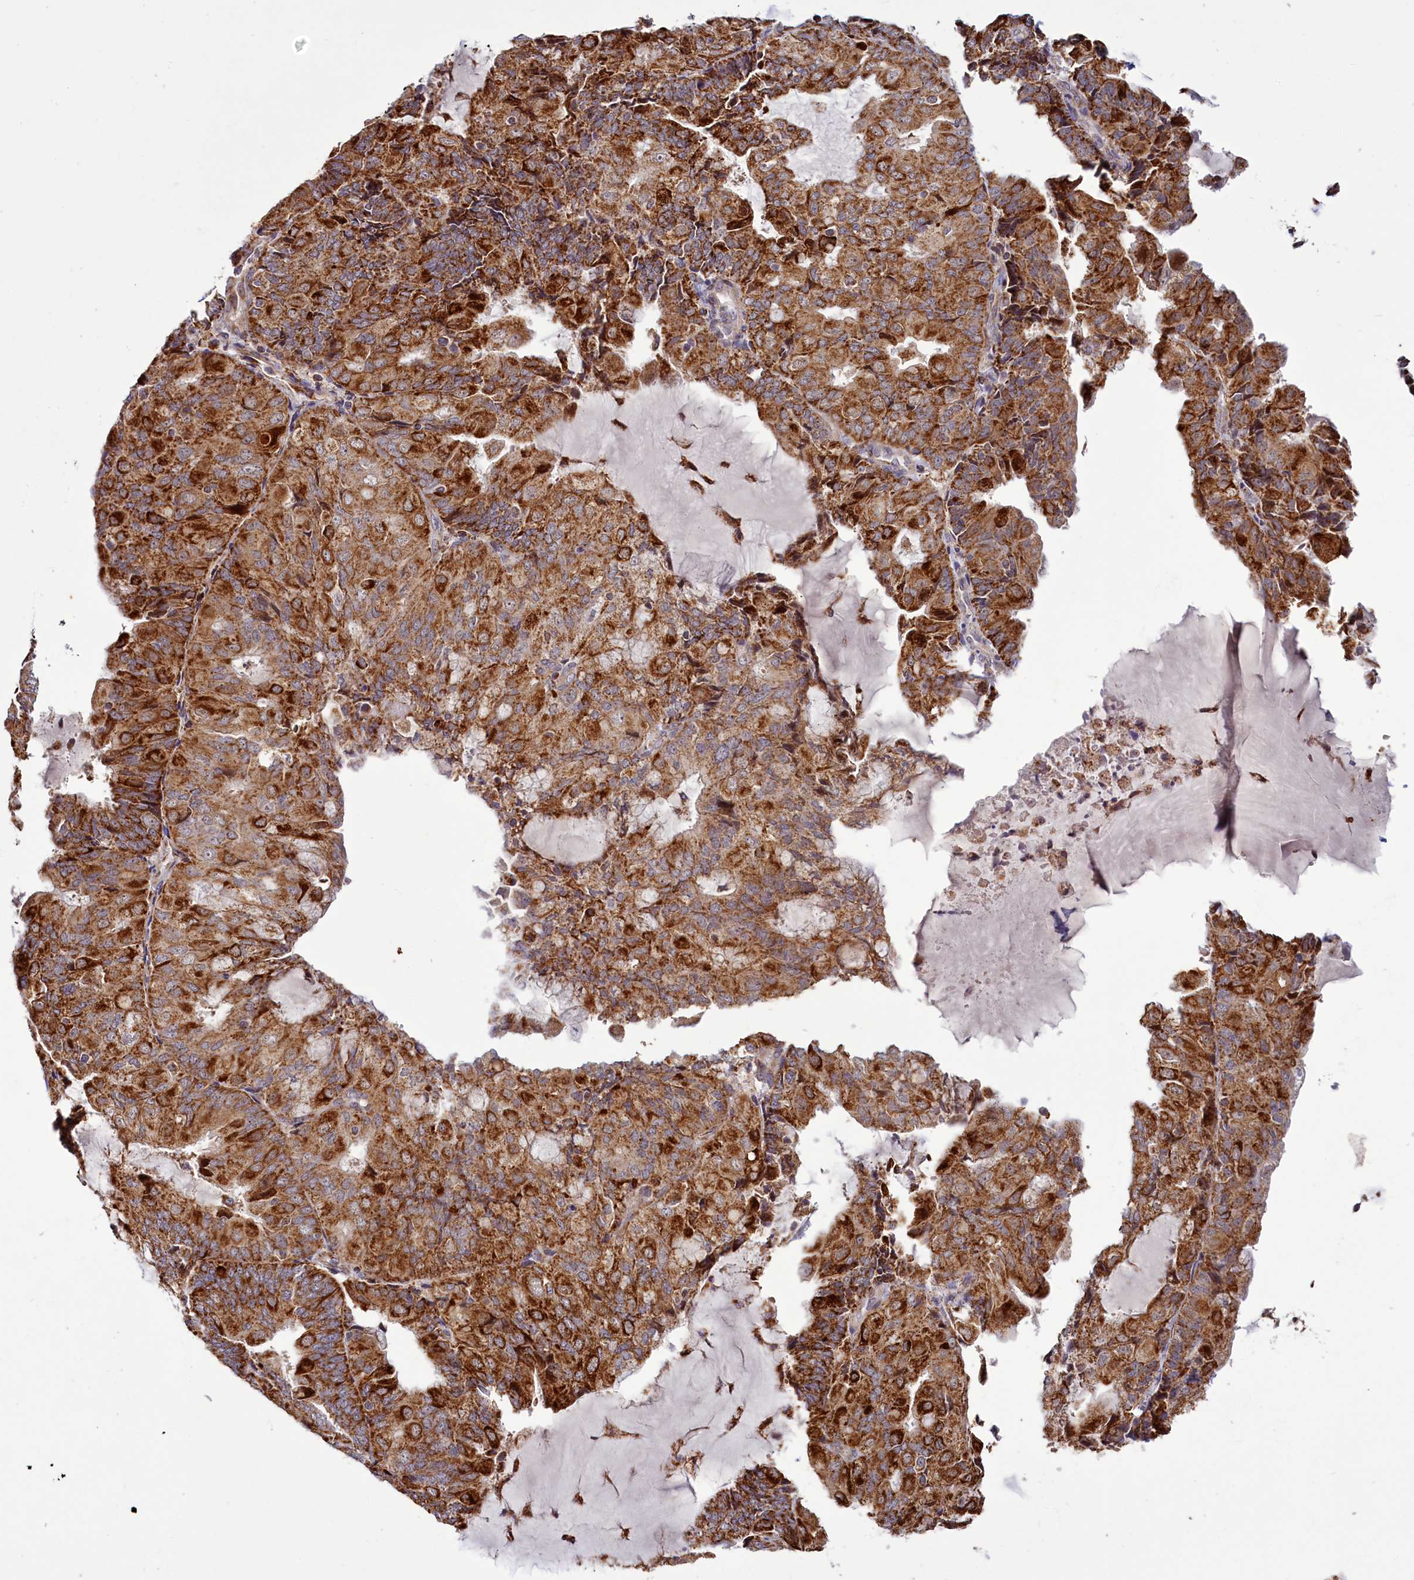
{"staining": {"intensity": "strong", "quantity": ">75%", "location": "cytoplasmic/membranous"}, "tissue": "endometrial cancer", "cell_type": "Tumor cells", "image_type": "cancer", "snomed": [{"axis": "morphology", "description": "Adenocarcinoma, NOS"}, {"axis": "topography", "description": "Endometrium"}], "caption": "Immunohistochemical staining of endometrial cancer (adenocarcinoma) displays high levels of strong cytoplasmic/membranous protein expression in about >75% of tumor cells.", "gene": "DYNC2H1", "patient": {"sex": "female", "age": 81}}